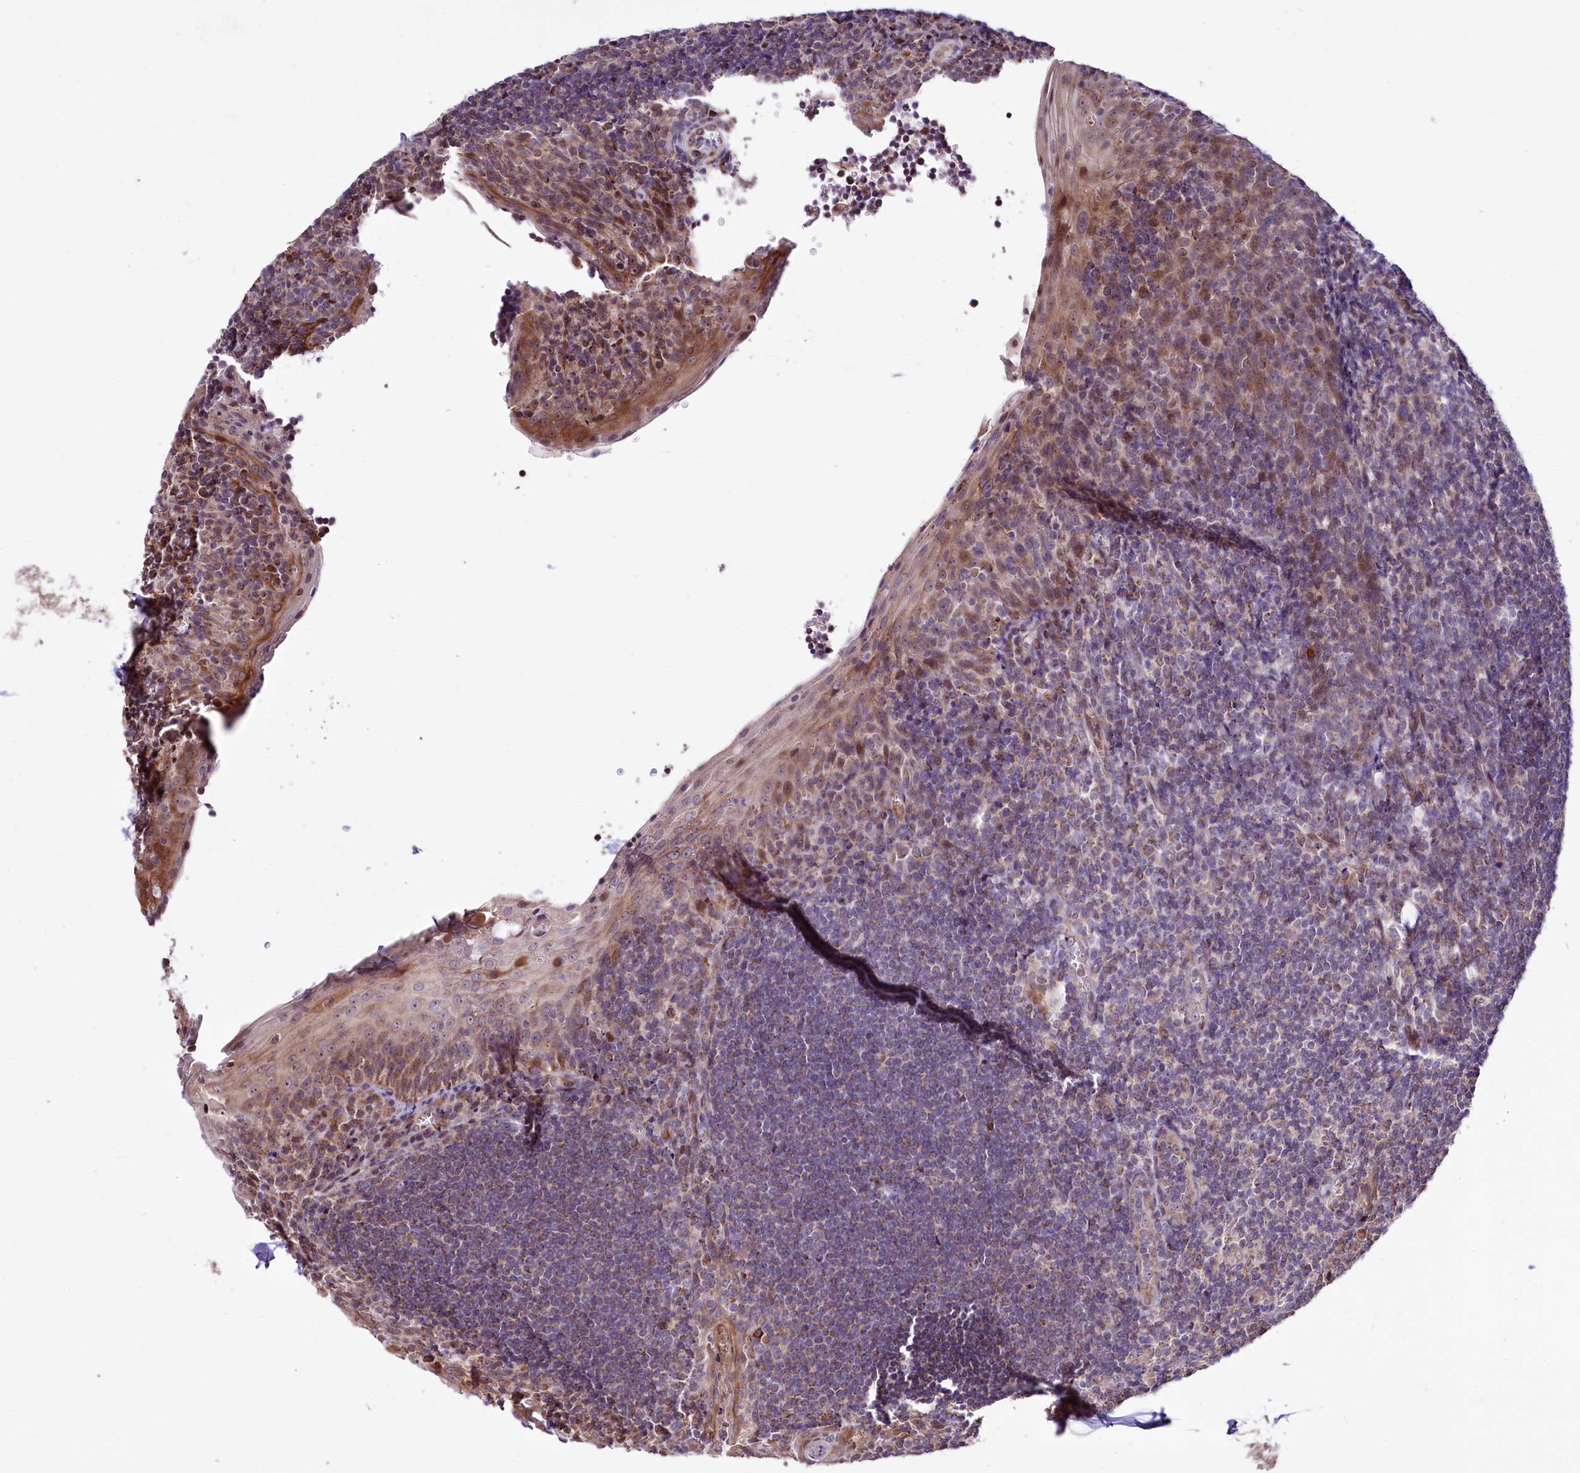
{"staining": {"intensity": "moderate", "quantity": "25%-75%", "location": "cytoplasmic/membranous"}, "tissue": "tonsil", "cell_type": "Germinal center cells", "image_type": "normal", "snomed": [{"axis": "morphology", "description": "Normal tissue, NOS"}, {"axis": "topography", "description": "Tonsil"}], "caption": "A brown stain highlights moderate cytoplasmic/membranous staining of a protein in germinal center cells of benign human tonsil. The staining is performed using DAB brown chromogen to label protein expression. The nuclei are counter-stained blue using hematoxylin.", "gene": "ST7", "patient": {"sex": "male", "age": 27}}